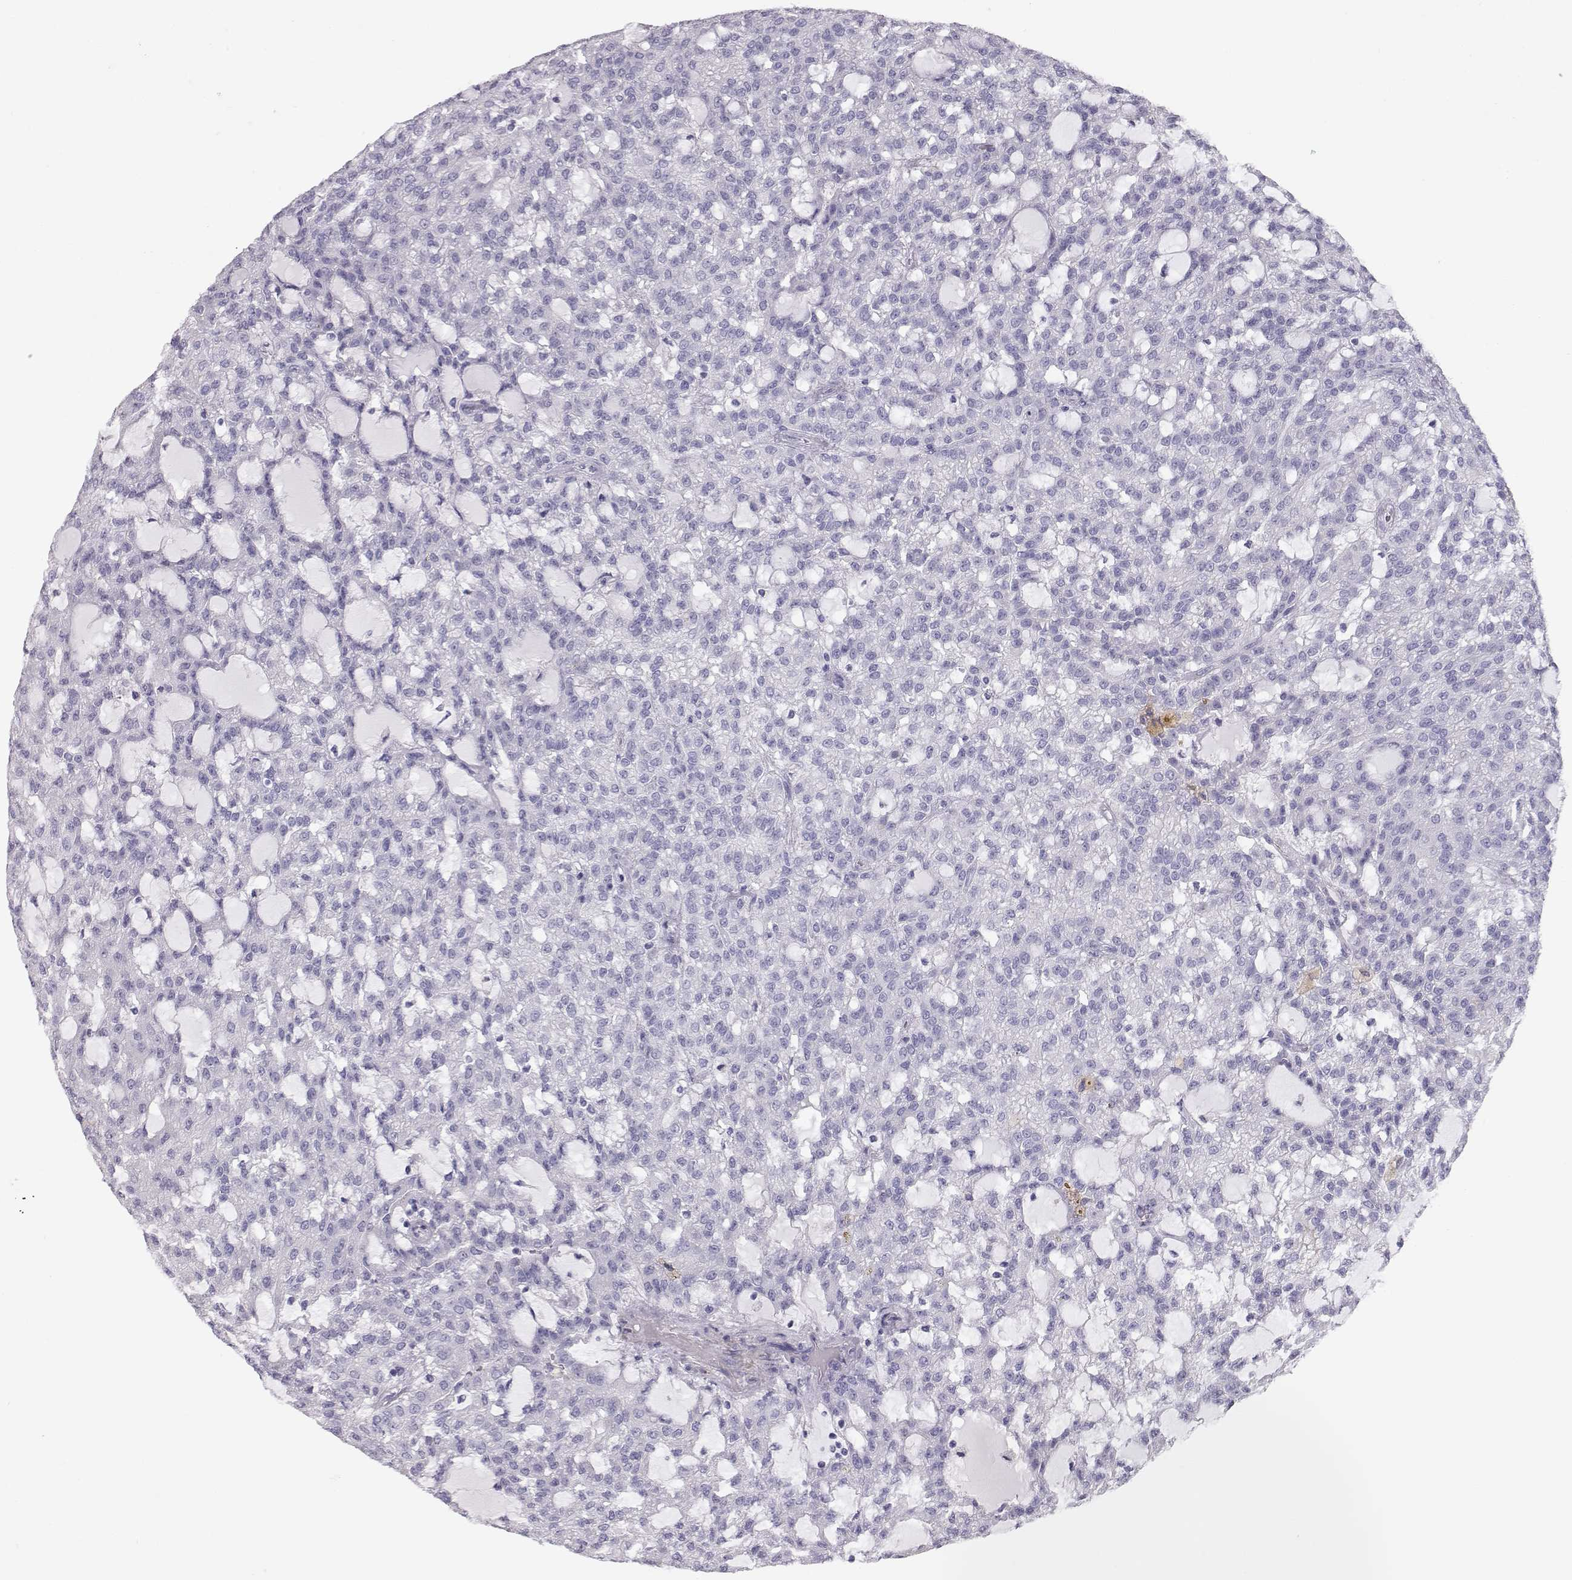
{"staining": {"intensity": "negative", "quantity": "none", "location": "none"}, "tissue": "renal cancer", "cell_type": "Tumor cells", "image_type": "cancer", "snomed": [{"axis": "morphology", "description": "Adenocarcinoma, NOS"}, {"axis": "topography", "description": "Kidney"}], "caption": "Immunohistochemistry of human renal adenocarcinoma exhibits no expression in tumor cells. (Brightfield microscopy of DAB (3,3'-diaminobenzidine) immunohistochemistry at high magnification).", "gene": "SLITRK3", "patient": {"sex": "male", "age": 63}}